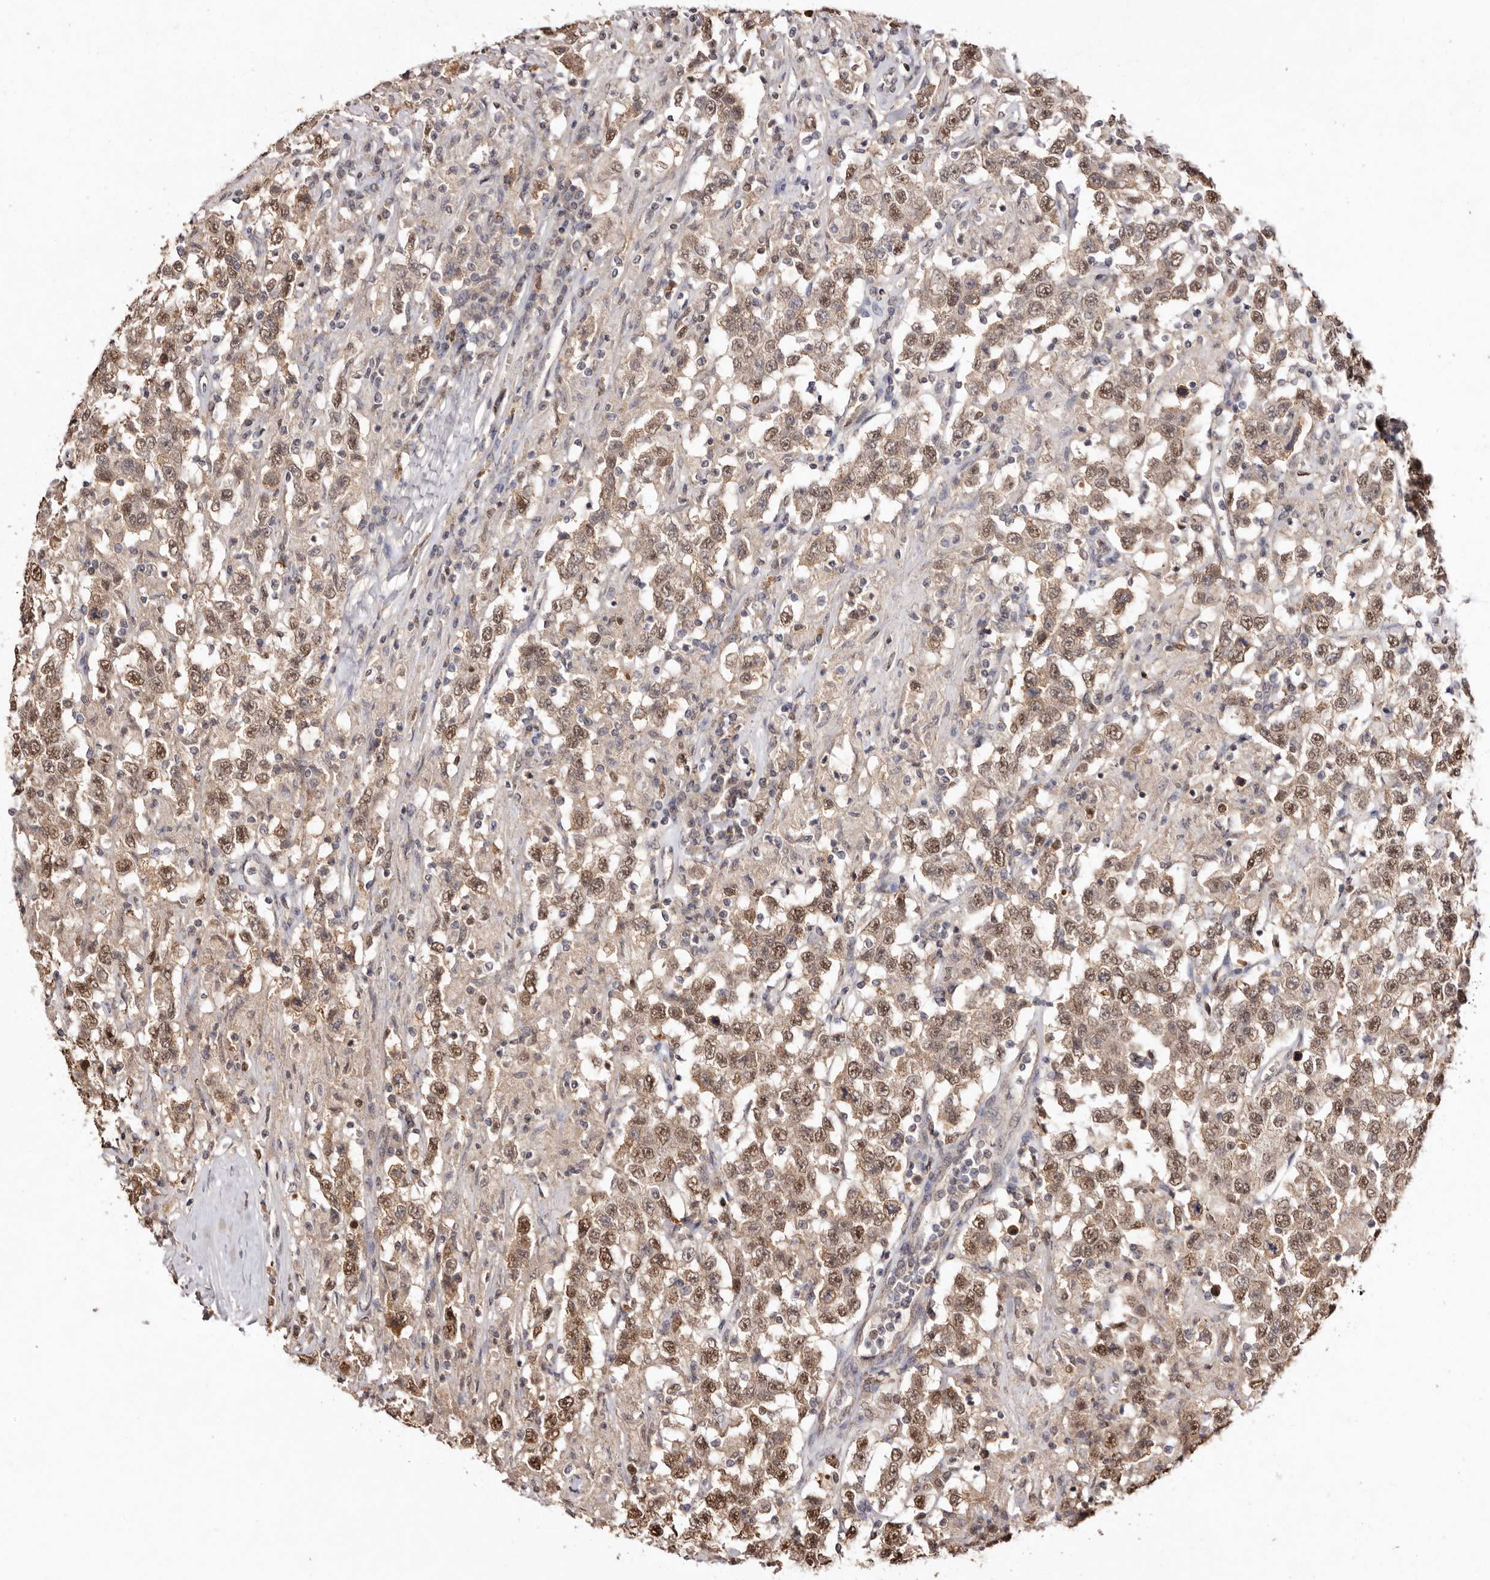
{"staining": {"intensity": "moderate", "quantity": ">75%", "location": "nuclear"}, "tissue": "testis cancer", "cell_type": "Tumor cells", "image_type": "cancer", "snomed": [{"axis": "morphology", "description": "Seminoma, NOS"}, {"axis": "topography", "description": "Testis"}], "caption": "Protein staining of testis cancer tissue demonstrates moderate nuclear expression in about >75% of tumor cells.", "gene": "NOTCH1", "patient": {"sex": "male", "age": 41}}